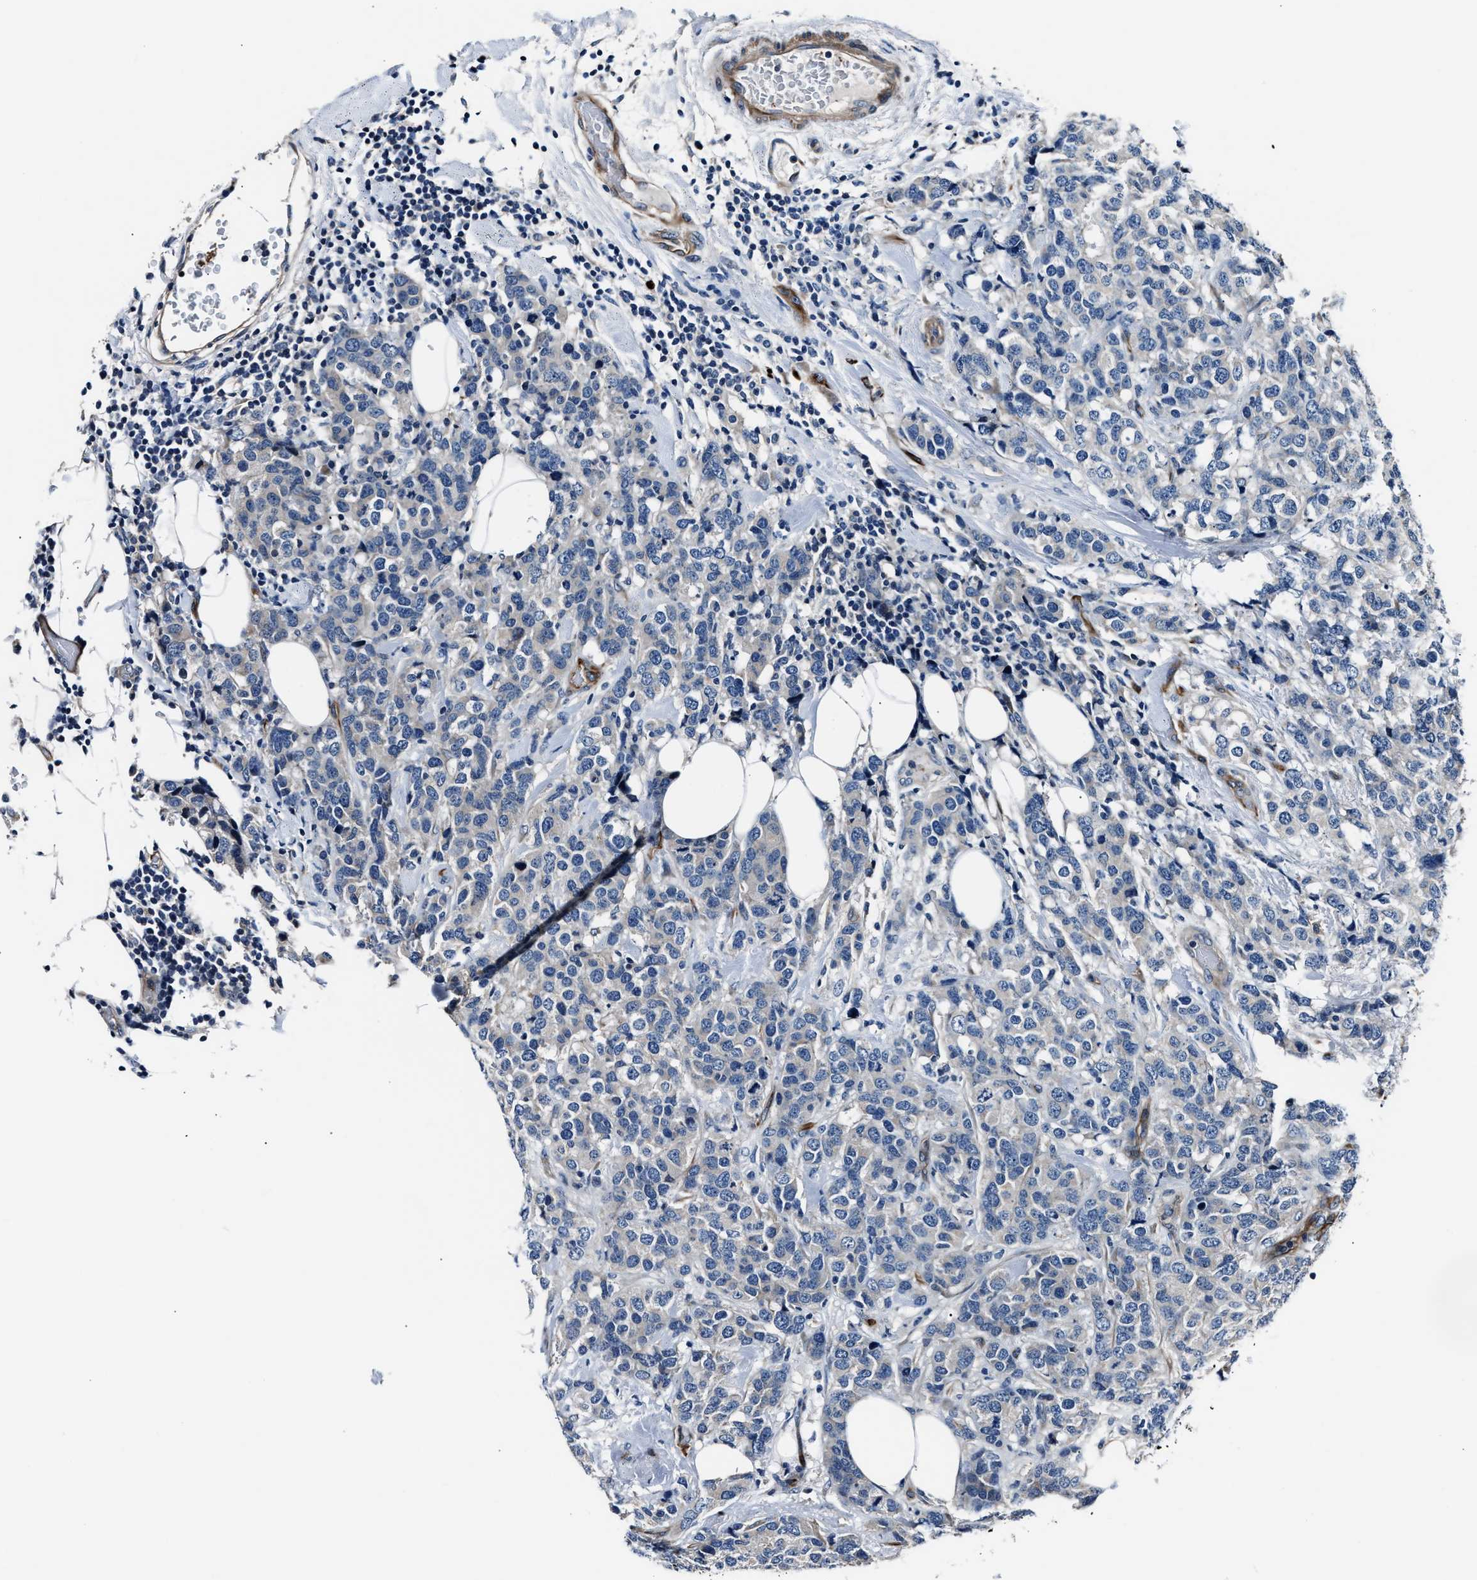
{"staining": {"intensity": "negative", "quantity": "none", "location": "none"}, "tissue": "breast cancer", "cell_type": "Tumor cells", "image_type": "cancer", "snomed": [{"axis": "morphology", "description": "Lobular carcinoma"}, {"axis": "topography", "description": "Breast"}], "caption": "Image shows no significant protein positivity in tumor cells of breast lobular carcinoma.", "gene": "MPDZ", "patient": {"sex": "female", "age": 59}}